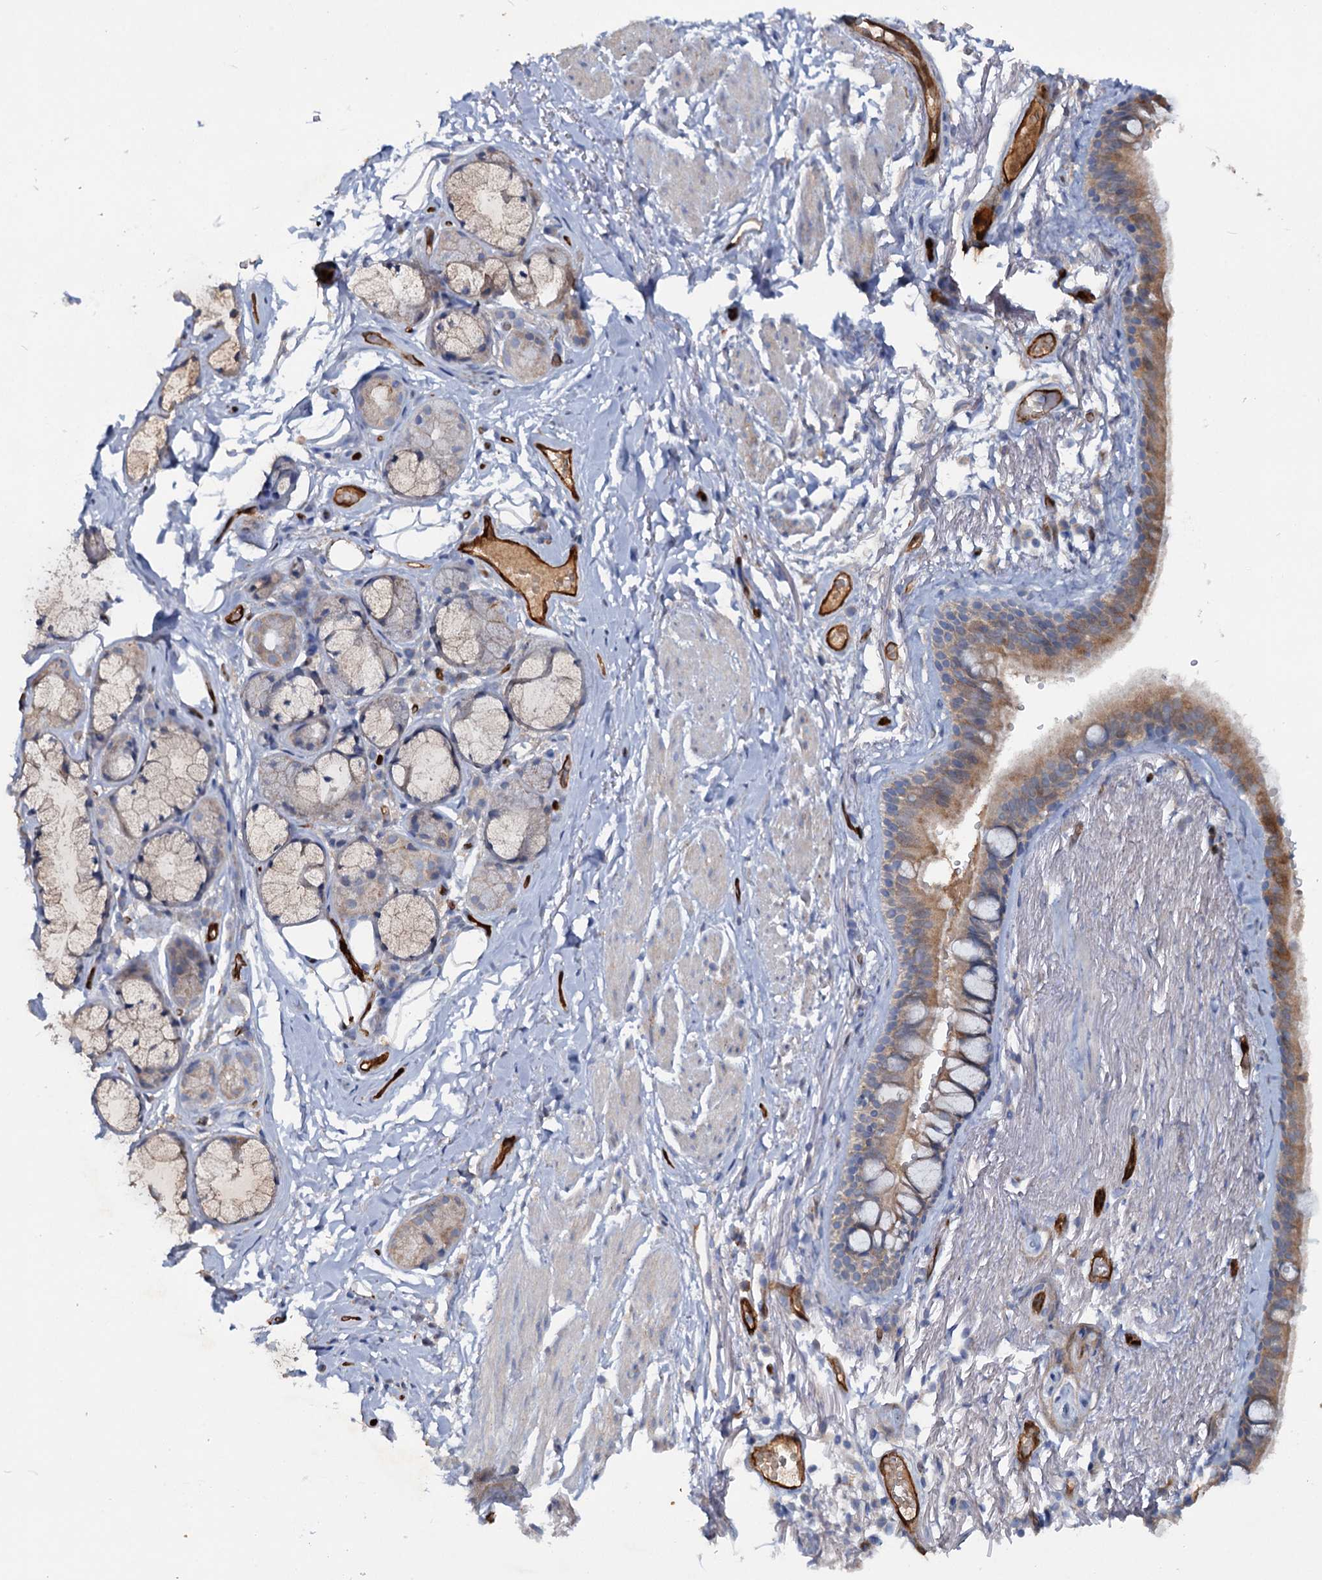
{"staining": {"intensity": "moderate", "quantity": ">75%", "location": "cytoplasmic/membranous"}, "tissue": "bronchus", "cell_type": "Respiratory epithelial cells", "image_type": "normal", "snomed": [{"axis": "morphology", "description": "Normal tissue, NOS"}, {"axis": "topography", "description": "Cartilage tissue"}], "caption": "A photomicrograph of human bronchus stained for a protein exhibits moderate cytoplasmic/membranous brown staining in respiratory epithelial cells. The staining was performed using DAB (3,3'-diaminobenzidine) to visualize the protein expression in brown, while the nuclei were stained in blue with hematoxylin (Magnification: 20x).", "gene": "IL17RD", "patient": {"sex": "male", "age": 63}}